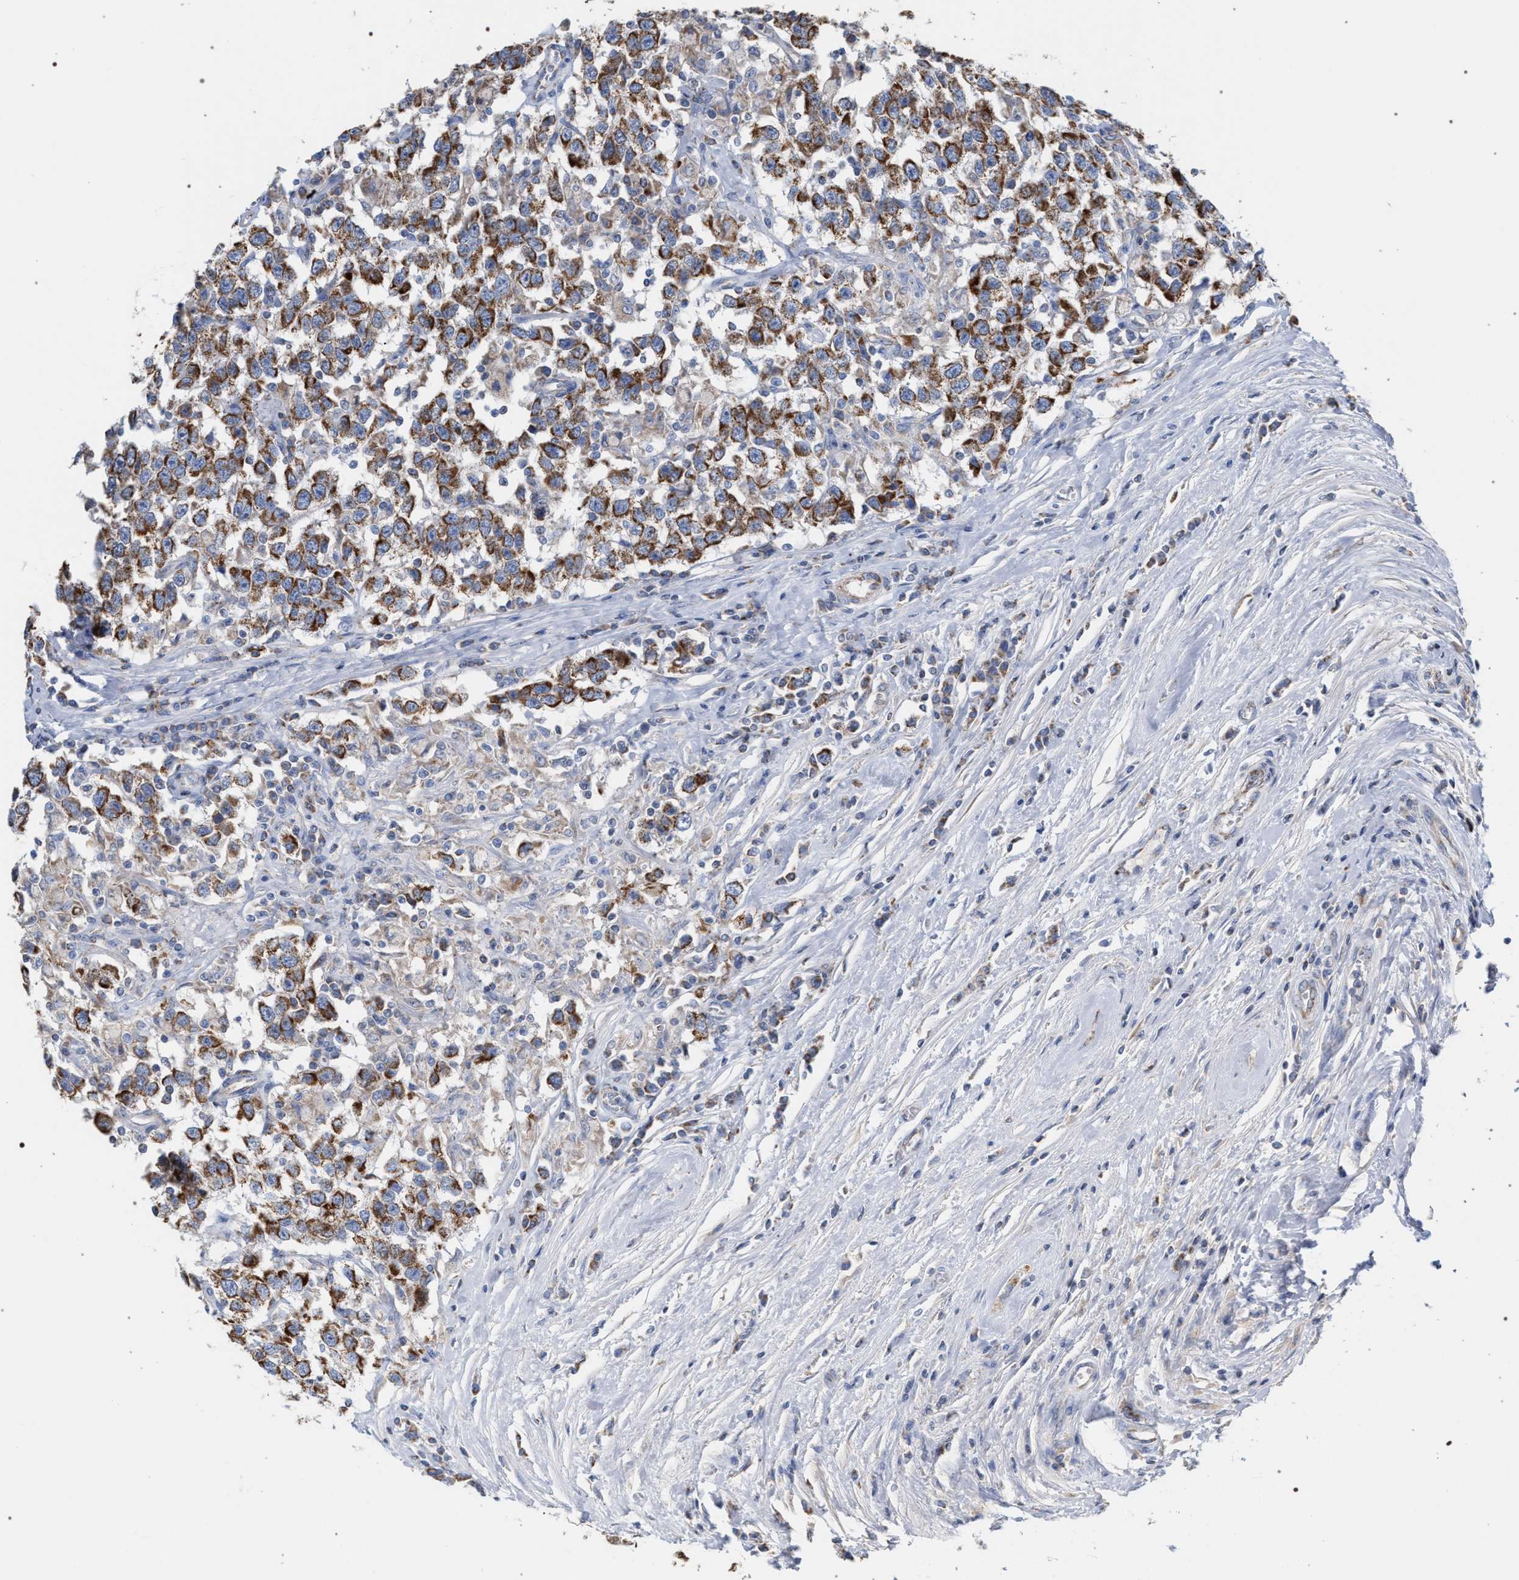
{"staining": {"intensity": "strong", "quantity": ">75%", "location": "cytoplasmic/membranous"}, "tissue": "testis cancer", "cell_type": "Tumor cells", "image_type": "cancer", "snomed": [{"axis": "morphology", "description": "Seminoma, NOS"}, {"axis": "topography", "description": "Testis"}], "caption": "Testis cancer (seminoma) stained with a protein marker exhibits strong staining in tumor cells.", "gene": "ECI2", "patient": {"sex": "male", "age": 41}}